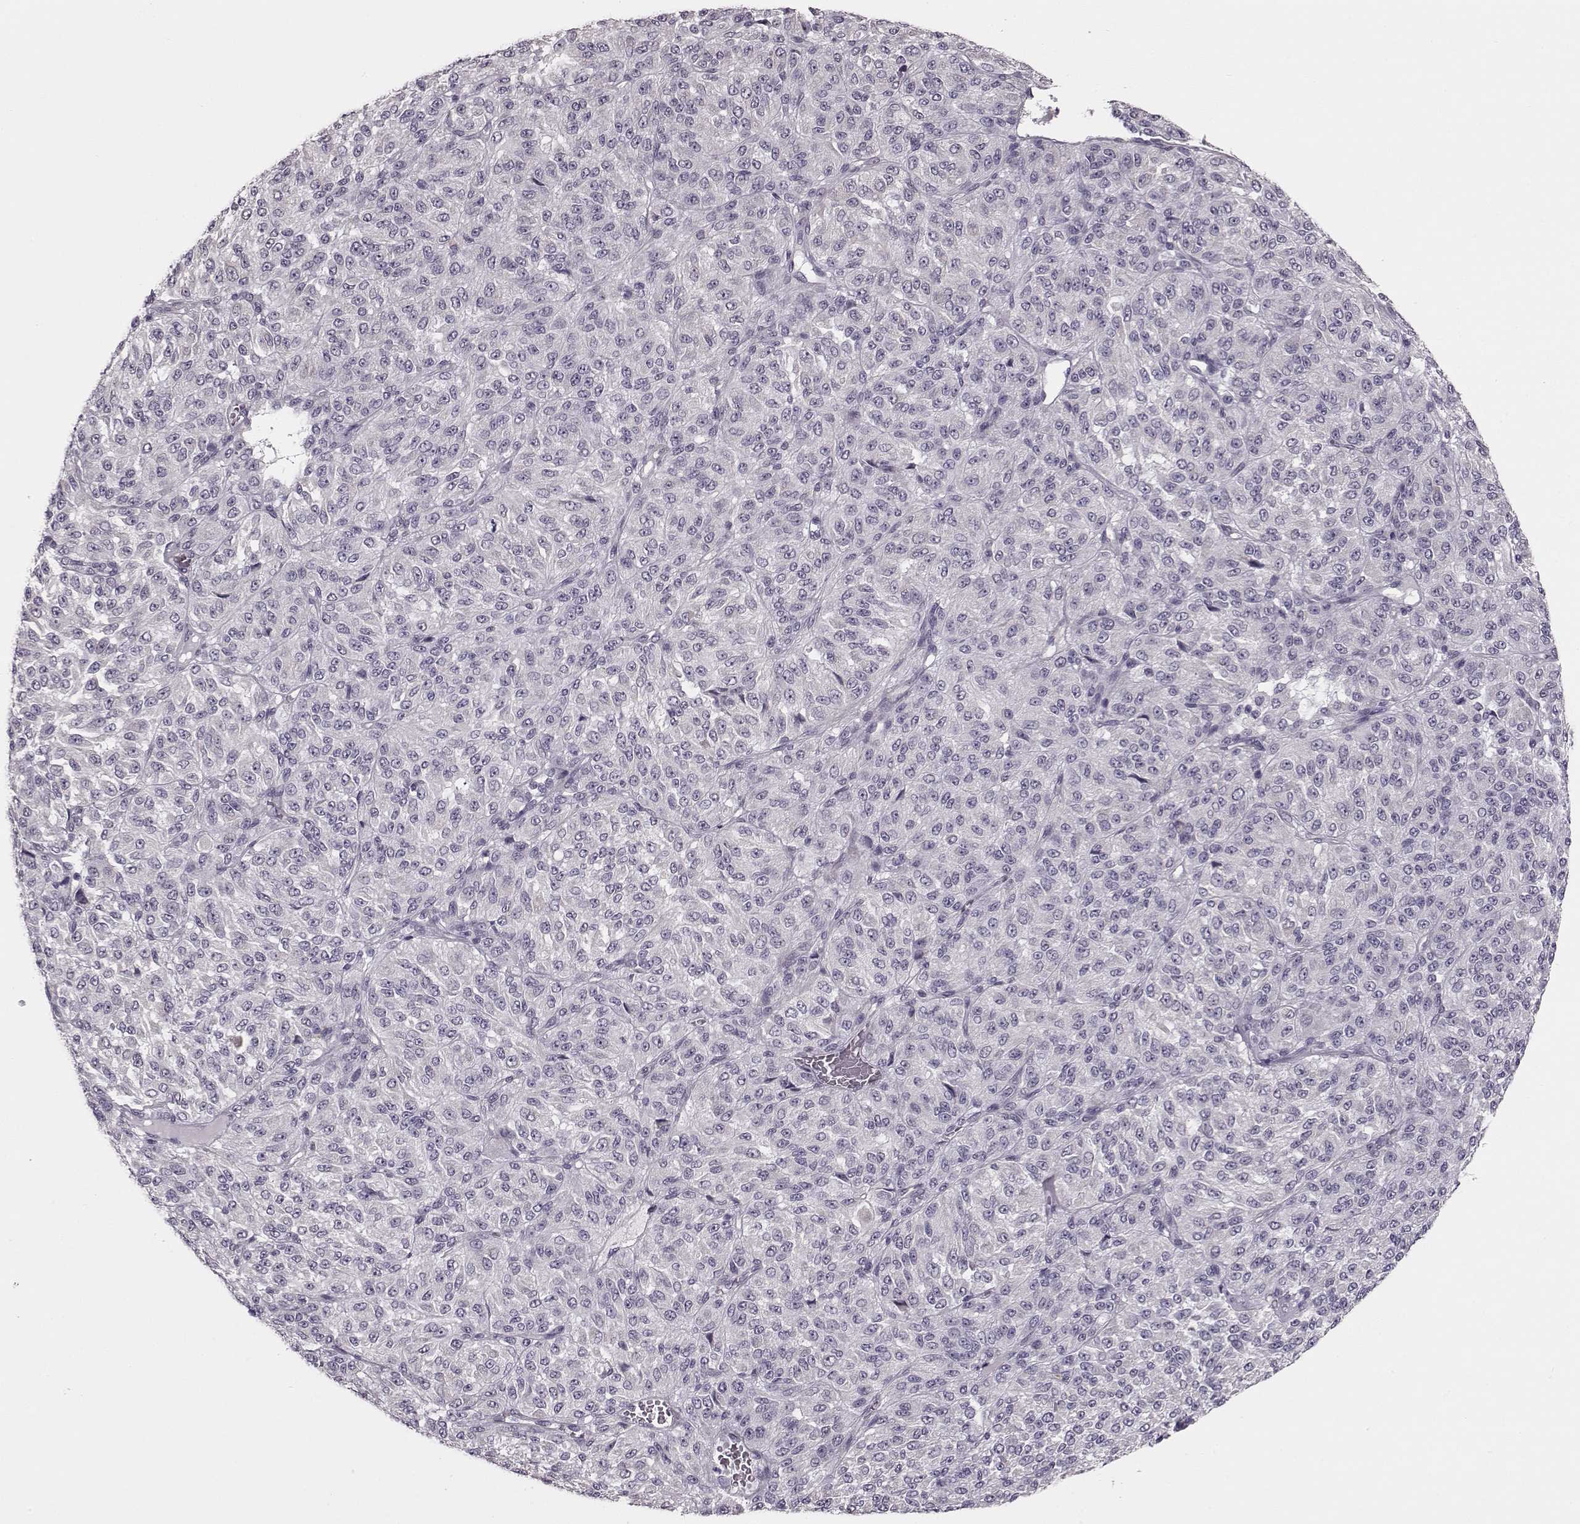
{"staining": {"intensity": "negative", "quantity": "none", "location": "none"}, "tissue": "melanoma", "cell_type": "Tumor cells", "image_type": "cancer", "snomed": [{"axis": "morphology", "description": "Malignant melanoma, Metastatic site"}, {"axis": "topography", "description": "Brain"}], "caption": "DAB (3,3'-diaminobenzidine) immunohistochemical staining of melanoma displays no significant staining in tumor cells.", "gene": "MAP6D1", "patient": {"sex": "female", "age": 56}}